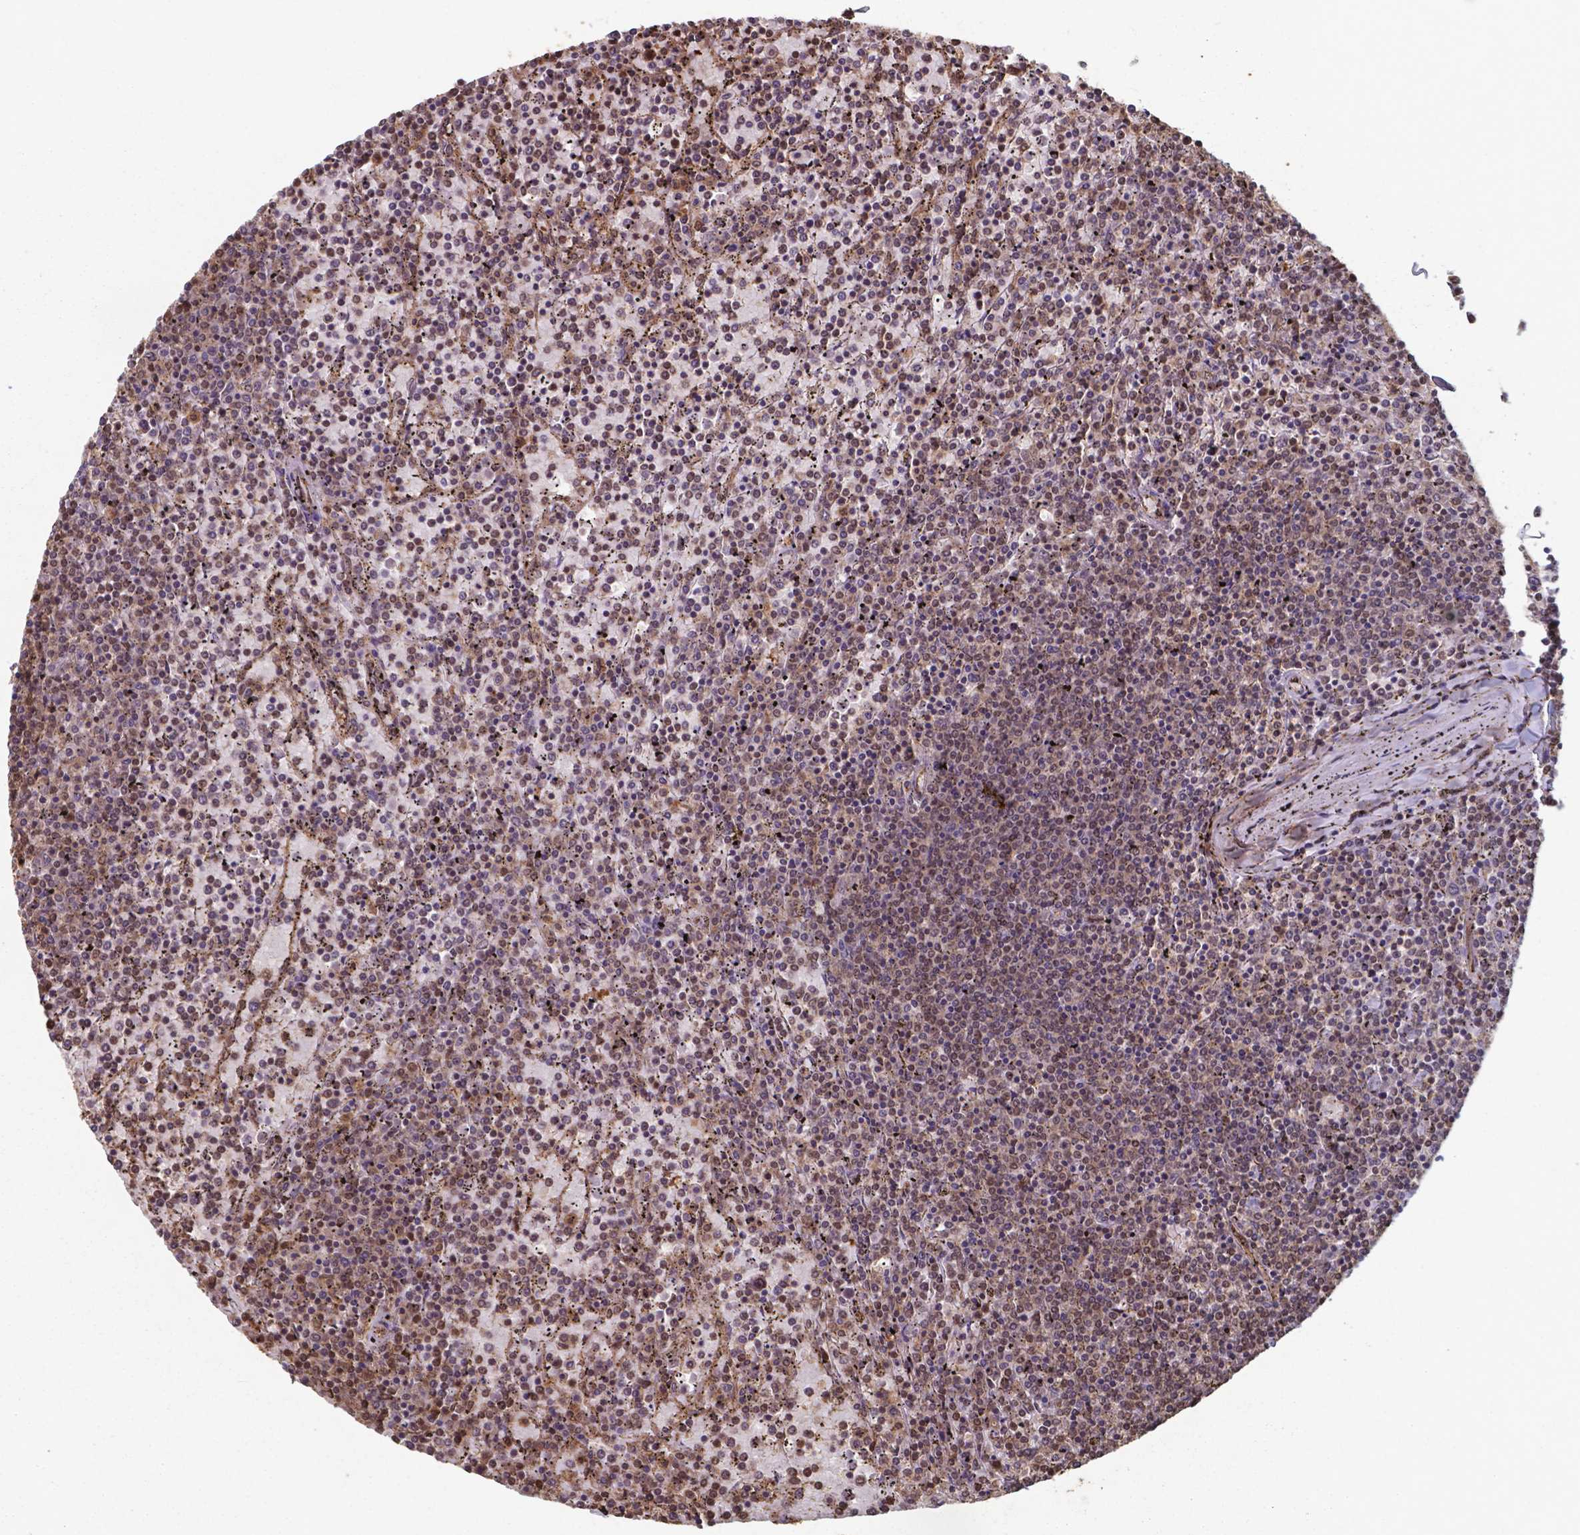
{"staining": {"intensity": "moderate", "quantity": "25%-75%", "location": "nuclear"}, "tissue": "lymphoma", "cell_type": "Tumor cells", "image_type": "cancer", "snomed": [{"axis": "morphology", "description": "Malignant lymphoma, non-Hodgkin's type, Low grade"}, {"axis": "topography", "description": "Spleen"}], "caption": "Immunohistochemistry of human malignant lymphoma, non-Hodgkin's type (low-grade) demonstrates medium levels of moderate nuclear expression in approximately 25%-75% of tumor cells. The staining is performed using DAB (3,3'-diaminobenzidine) brown chromogen to label protein expression. The nuclei are counter-stained blue using hematoxylin.", "gene": "CHP2", "patient": {"sex": "female", "age": 77}}